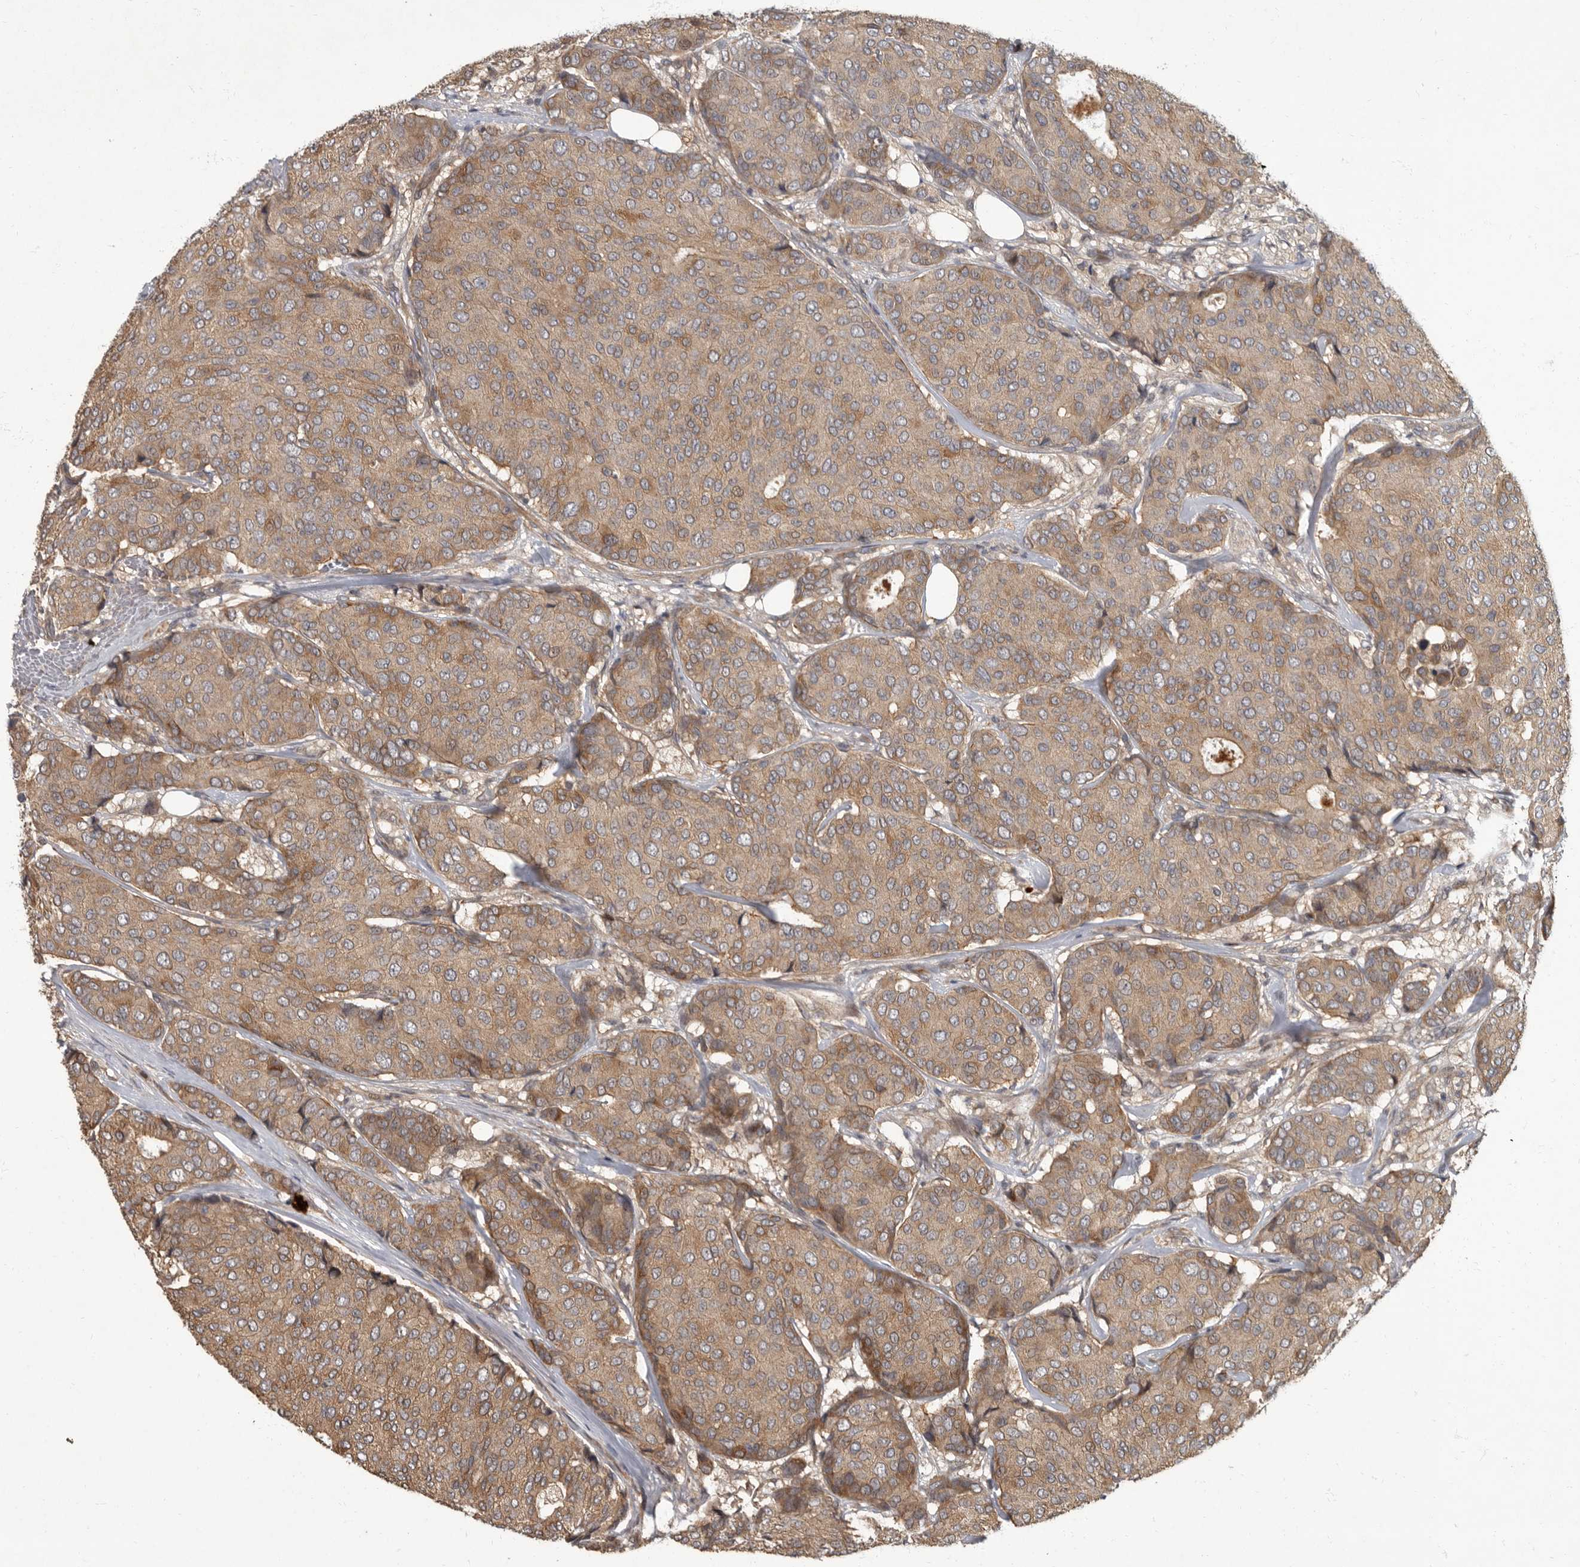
{"staining": {"intensity": "moderate", "quantity": ">75%", "location": "cytoplasmic/membranous"}, "tissue": "breast cancer", "cell_type": "Tumor cells", "image_type": "cancer", "snomed": [{"axis": "morphology", "description": "Duct carcinoma"}, {"axis": "topography", "description": "Breast"}], "caption": "Immunohistochemical staining of human invasive ductal carcinoma (breast) demonstrates medium levels of moderate cytoplasmic/membranous expression in about >75% of tumor cells.", "gene": "IQCK", "patient": {"sex": "female", "age": 75}}